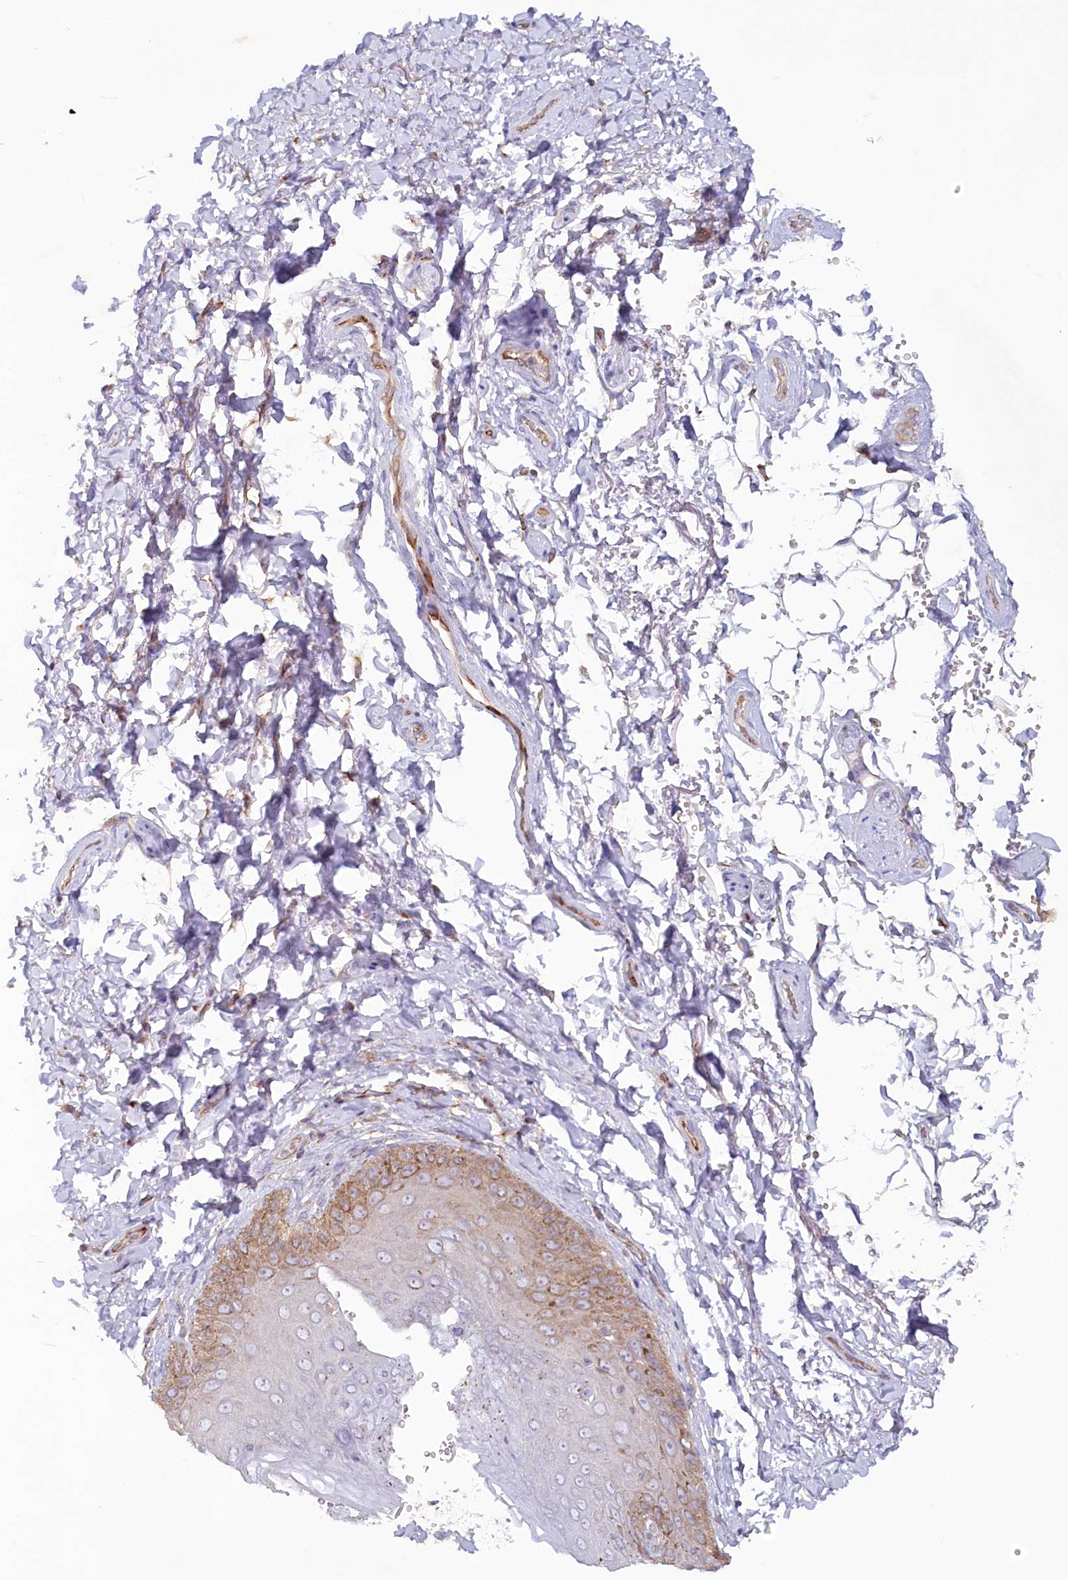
{"staining": {"intensity": "moderate", "quantity": ">75%", "location": "cytoplasmic/membranous"}, "tissue": "skin", "cell_type": "Epidermal cells", "image_type": "normal", "snomed": [{"axis": "morphology", "description": "Normal tissue, NOS"}, {"axis": "topography", "description": "Anal"}], "caption": "Protein expression analysis of normal skin shows moderate cytoplasmic/membranous positivity in approximately >75% of epidermal cells.", "gene": "TNIP1", "patient": {"sex": "male", "age": 44}}